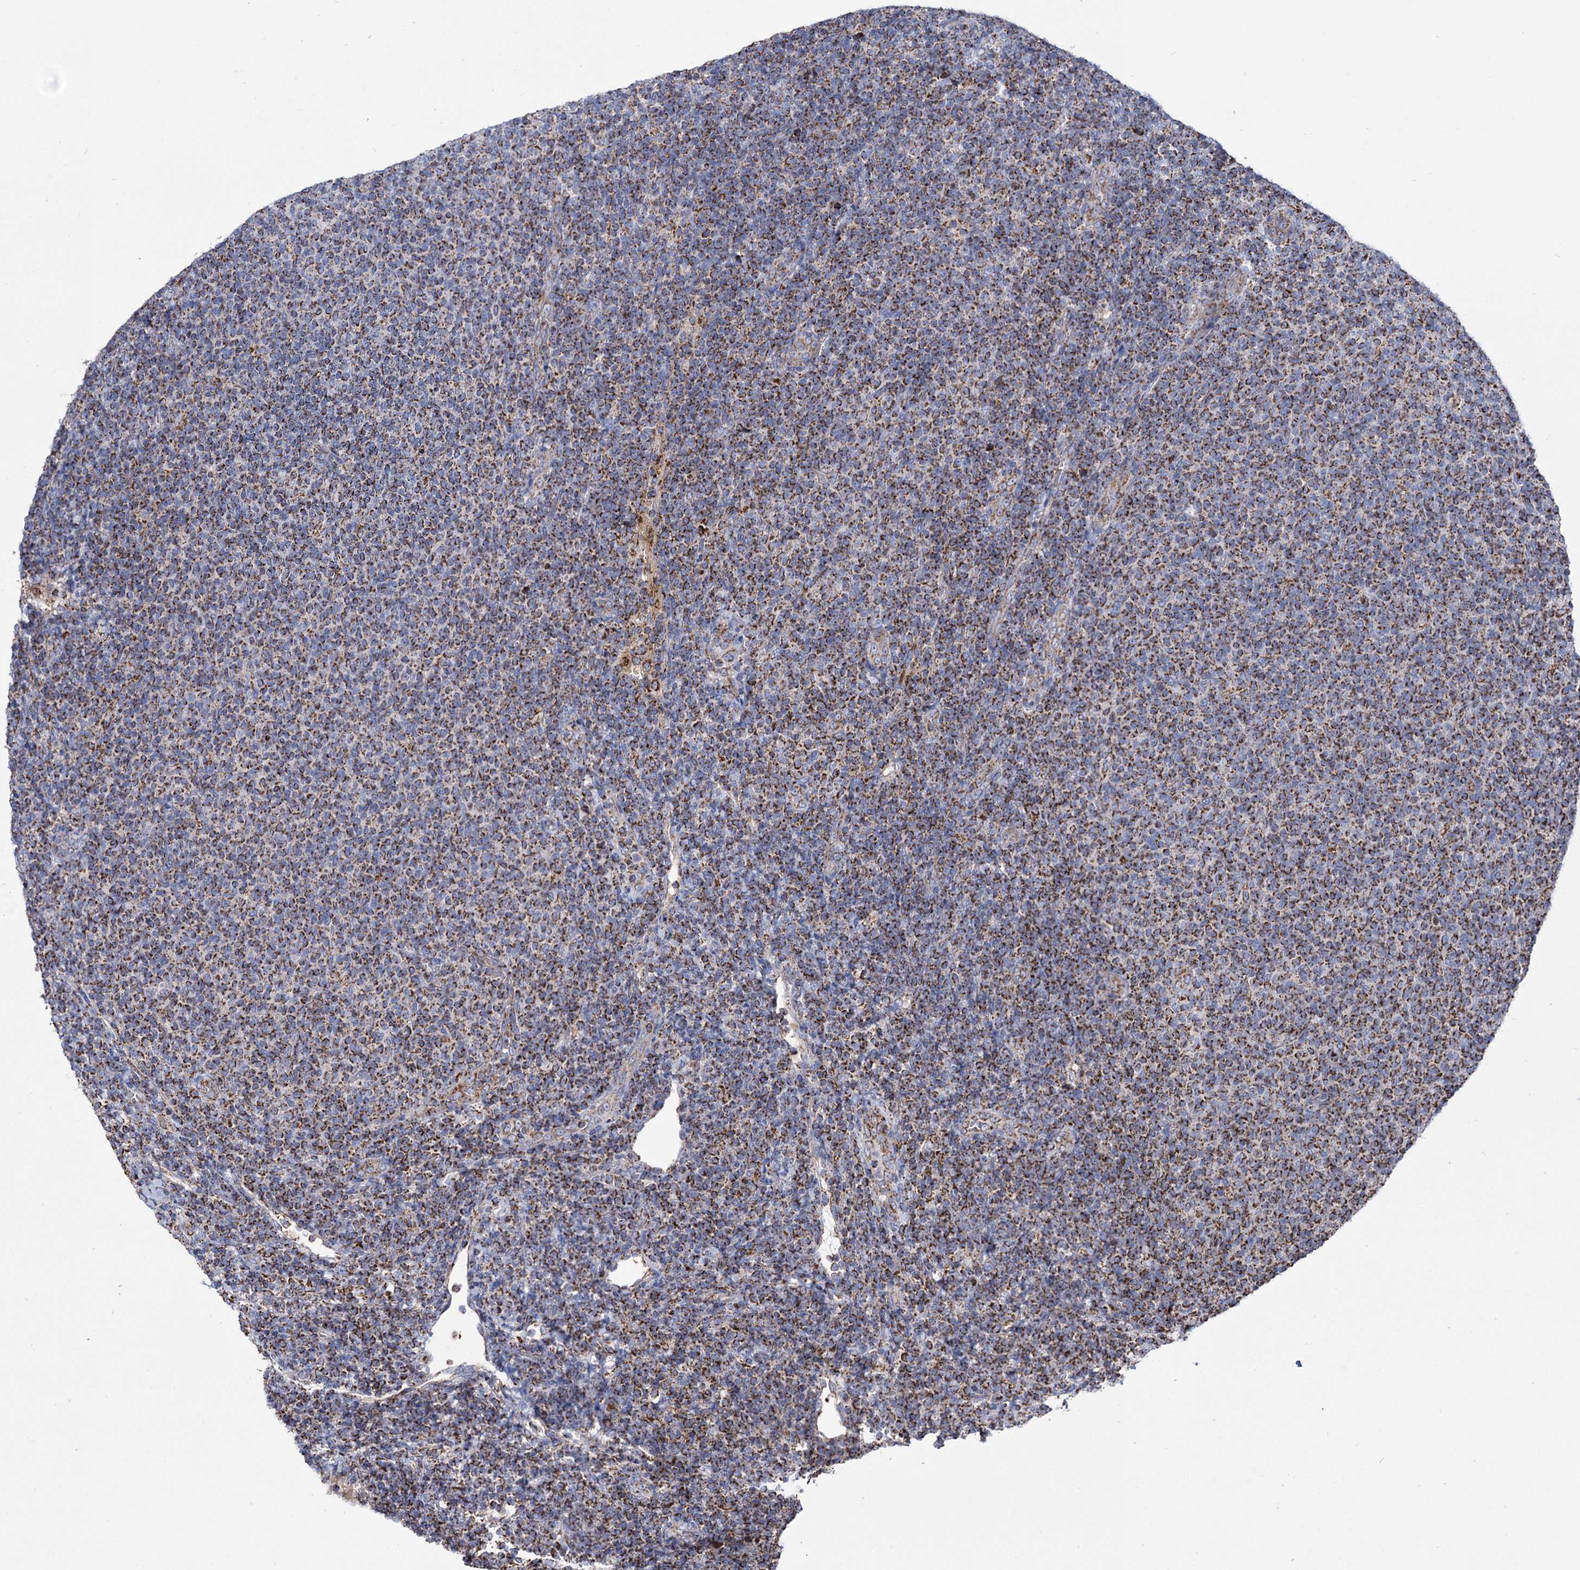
{"staining": {"intensity": "strong", "quantity": ">75%", "location": "cytoplasmic/membranous"}, "tissue": "lymphoma", "cell_type": "Tumor cells", "image_type": "cancer", "snomed": [{"axis": "morphology", "description": "Malignant lymphoma, non-Hodgkin's type, Low grade"}, {"axis": "topography", "description": "Lymph node"}], "caption": "This image shows lymphoma stained with immunohistochemistry to label a protein in brown. The cytoplasmic/membranous of tumor cells show strong positivity for the protein. Nuclei are counter-stained blue.", "gene": "ABHD10", "patient": {"sex": "male", "age": 66}}